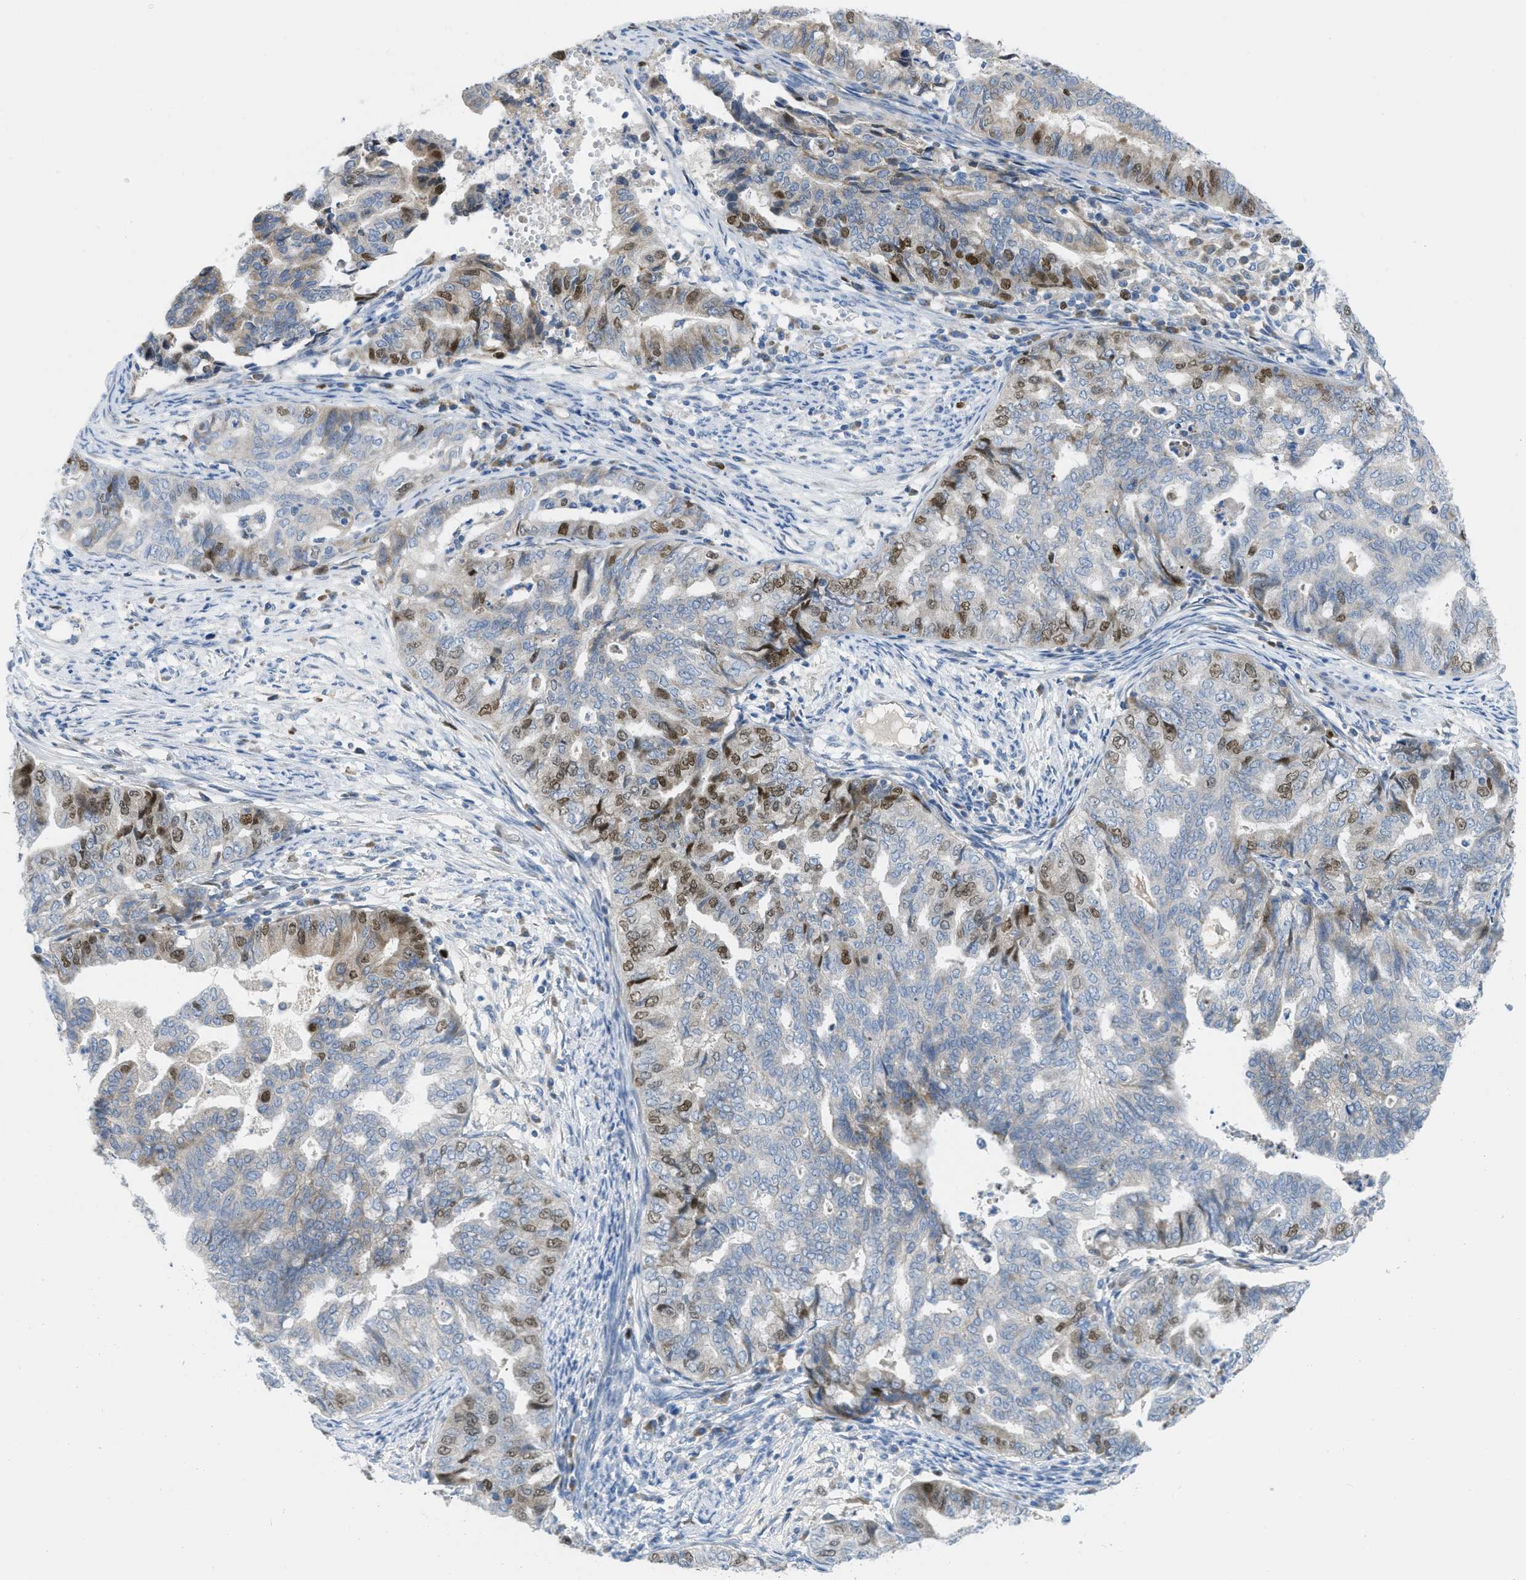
{"staining": {"intensity": "moderate", "quantity": "25%-75%", "location": "cytoplasmic/membranous,nuclear"}, "tissue": "endometrial cancer", "cell_type": "Tumor cells", "image_type": "cancer", "snomed": [{"axis": "morphology", "description": "Adenocarcinoma, NOS"}, {"axis": "topography", "description": "Endometrium"}], "caption": "Immunohistochemical staining of endometrial adenocarcinoma exhibits medium levels of moderate cytoplasmic/membranous and nuclear protein expression in approximately 25%-75% of tumor cells. Nuclei are stained in blue.", "gene": "ORC6", "patient": {"sex": "female", "age": 79}}